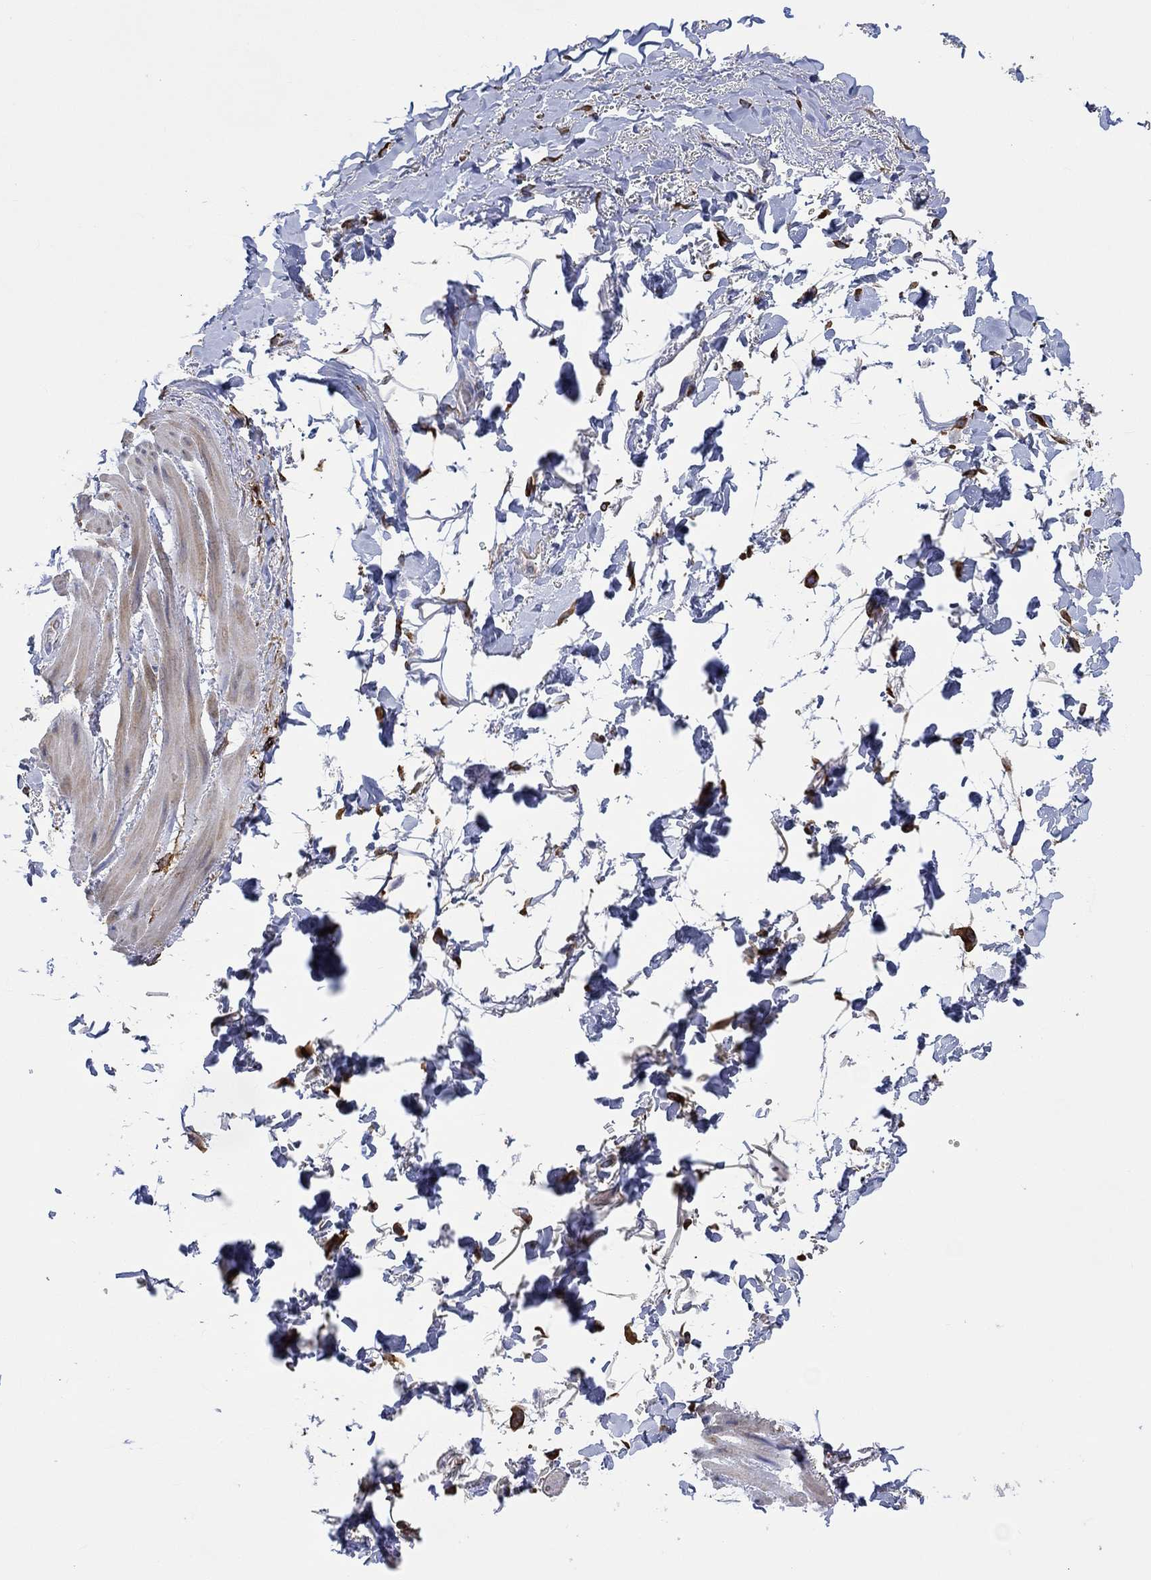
{"staining": {"intensity": "negative", "quantity": "none", "location": "none"}, "tissue": "adipose tissue", "cell_type": "Adipocytes", "image_type": "normal", "snomed": [{"axis": "morphology", "description": "Normal tissue, NOS"}, {"axis": "topography", "description": "Anal"}, {"axis": "topography", "description": "Peripheral nerve tissue"}], "caption": "High power microscopy micrograph of an IHC micrograph of unremarkable adipose tissue, revealing no significant expression in adipocytes. Nuclei are stained in blue.", "gene": "TGM2", "patient": {"sex": "male", "age": 53}}